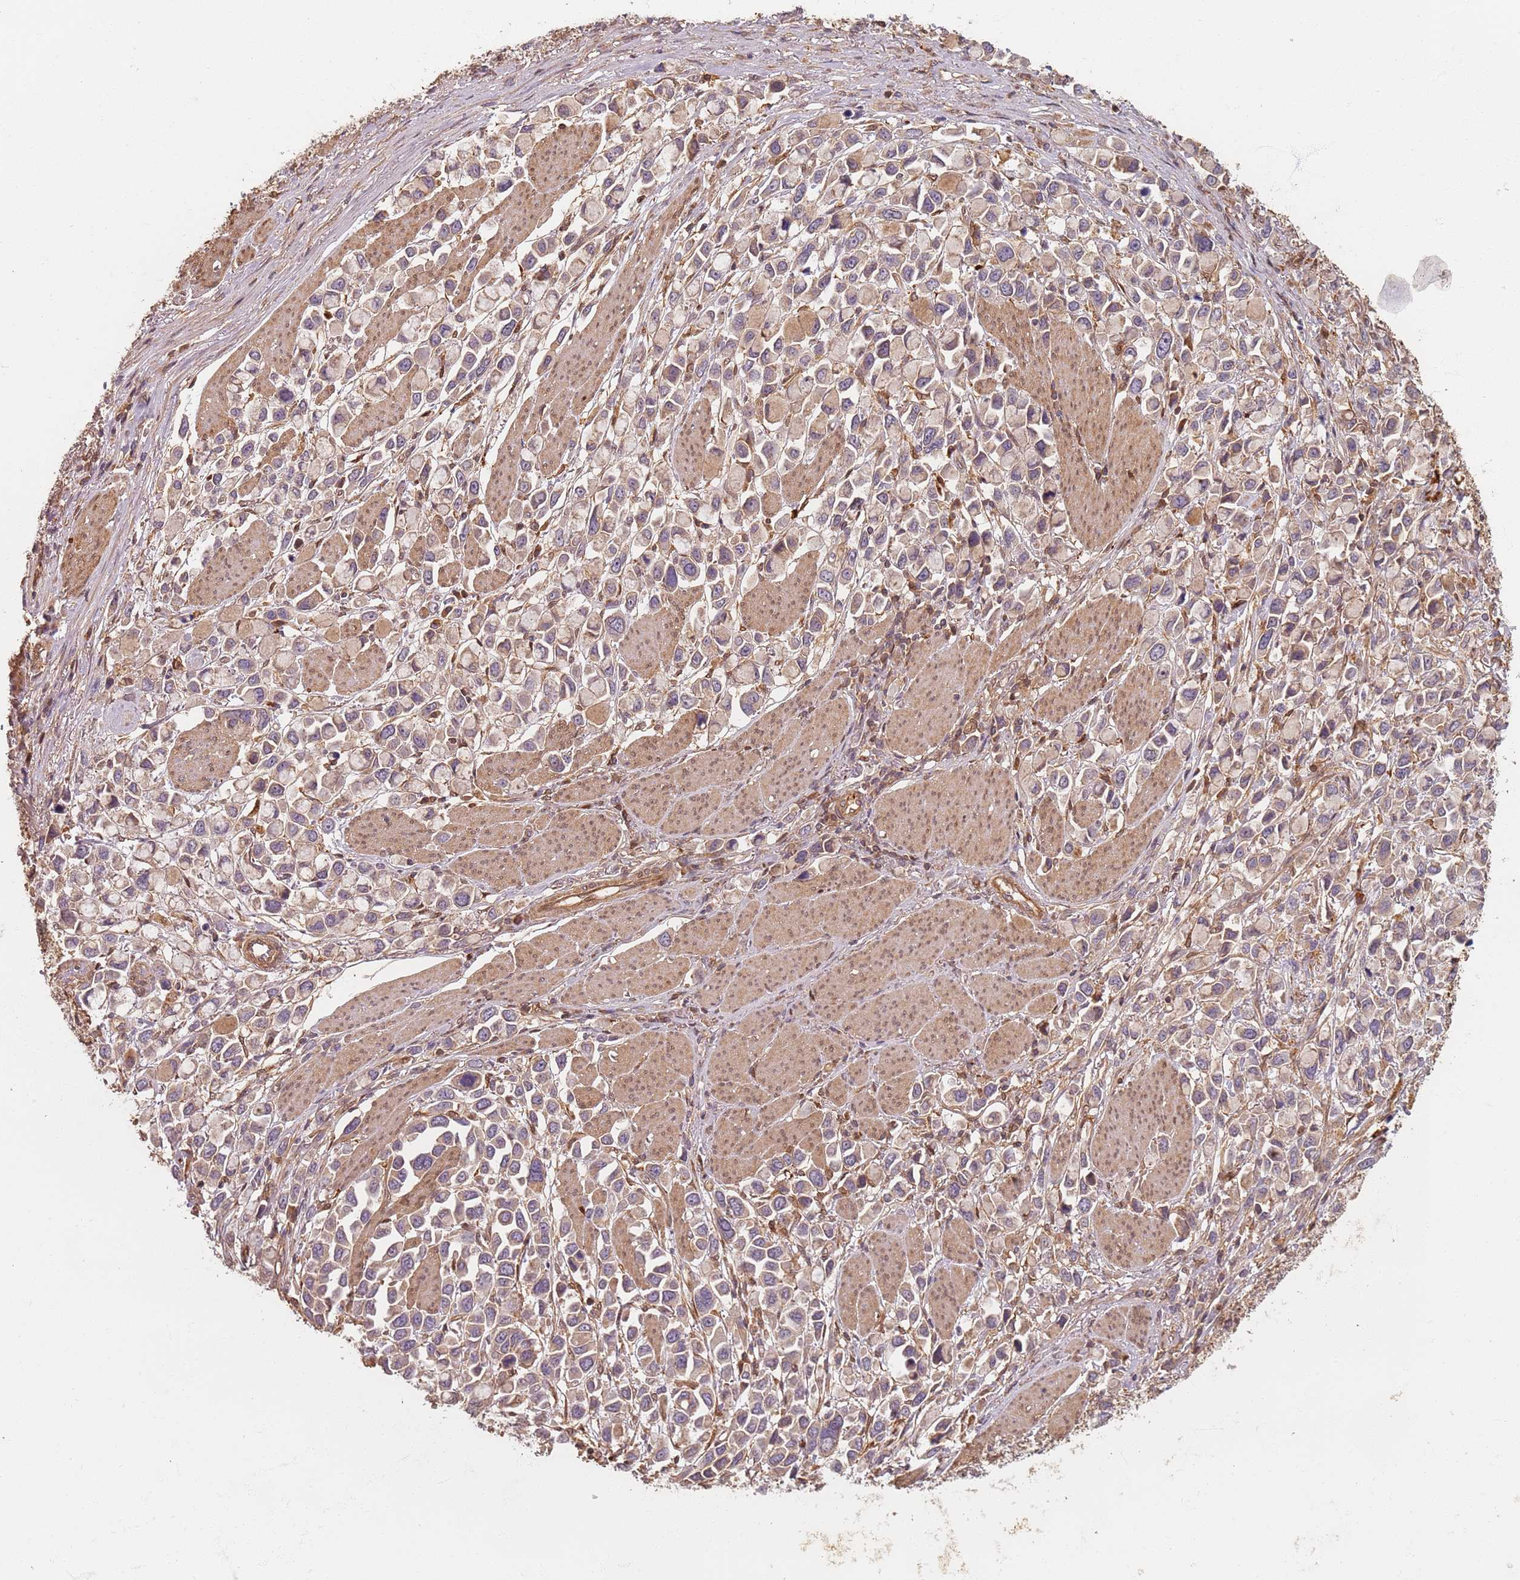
{"staining": {"intensity": "weak", "quantity": "<25%", "location": "cytoplasmic/membranous"}, "tissue": "stomach cancer", "cell_type": "Tumor cells", "image_type": "cancer", "snomed": [{"axis": "morphology", "description": "Adenocarcinoma, NOS"}, {"axis": "topography", "description": "Stomach"}], "caption": "Immunohistochemistry histopathology image of neoplastic tissue: human stomach adenocarcinoma stained with DAB exhibits no significant protein positivity in tumor cells.", "gene": "SDCCAG8", "patient": {"sex": "female", "age": 81}}